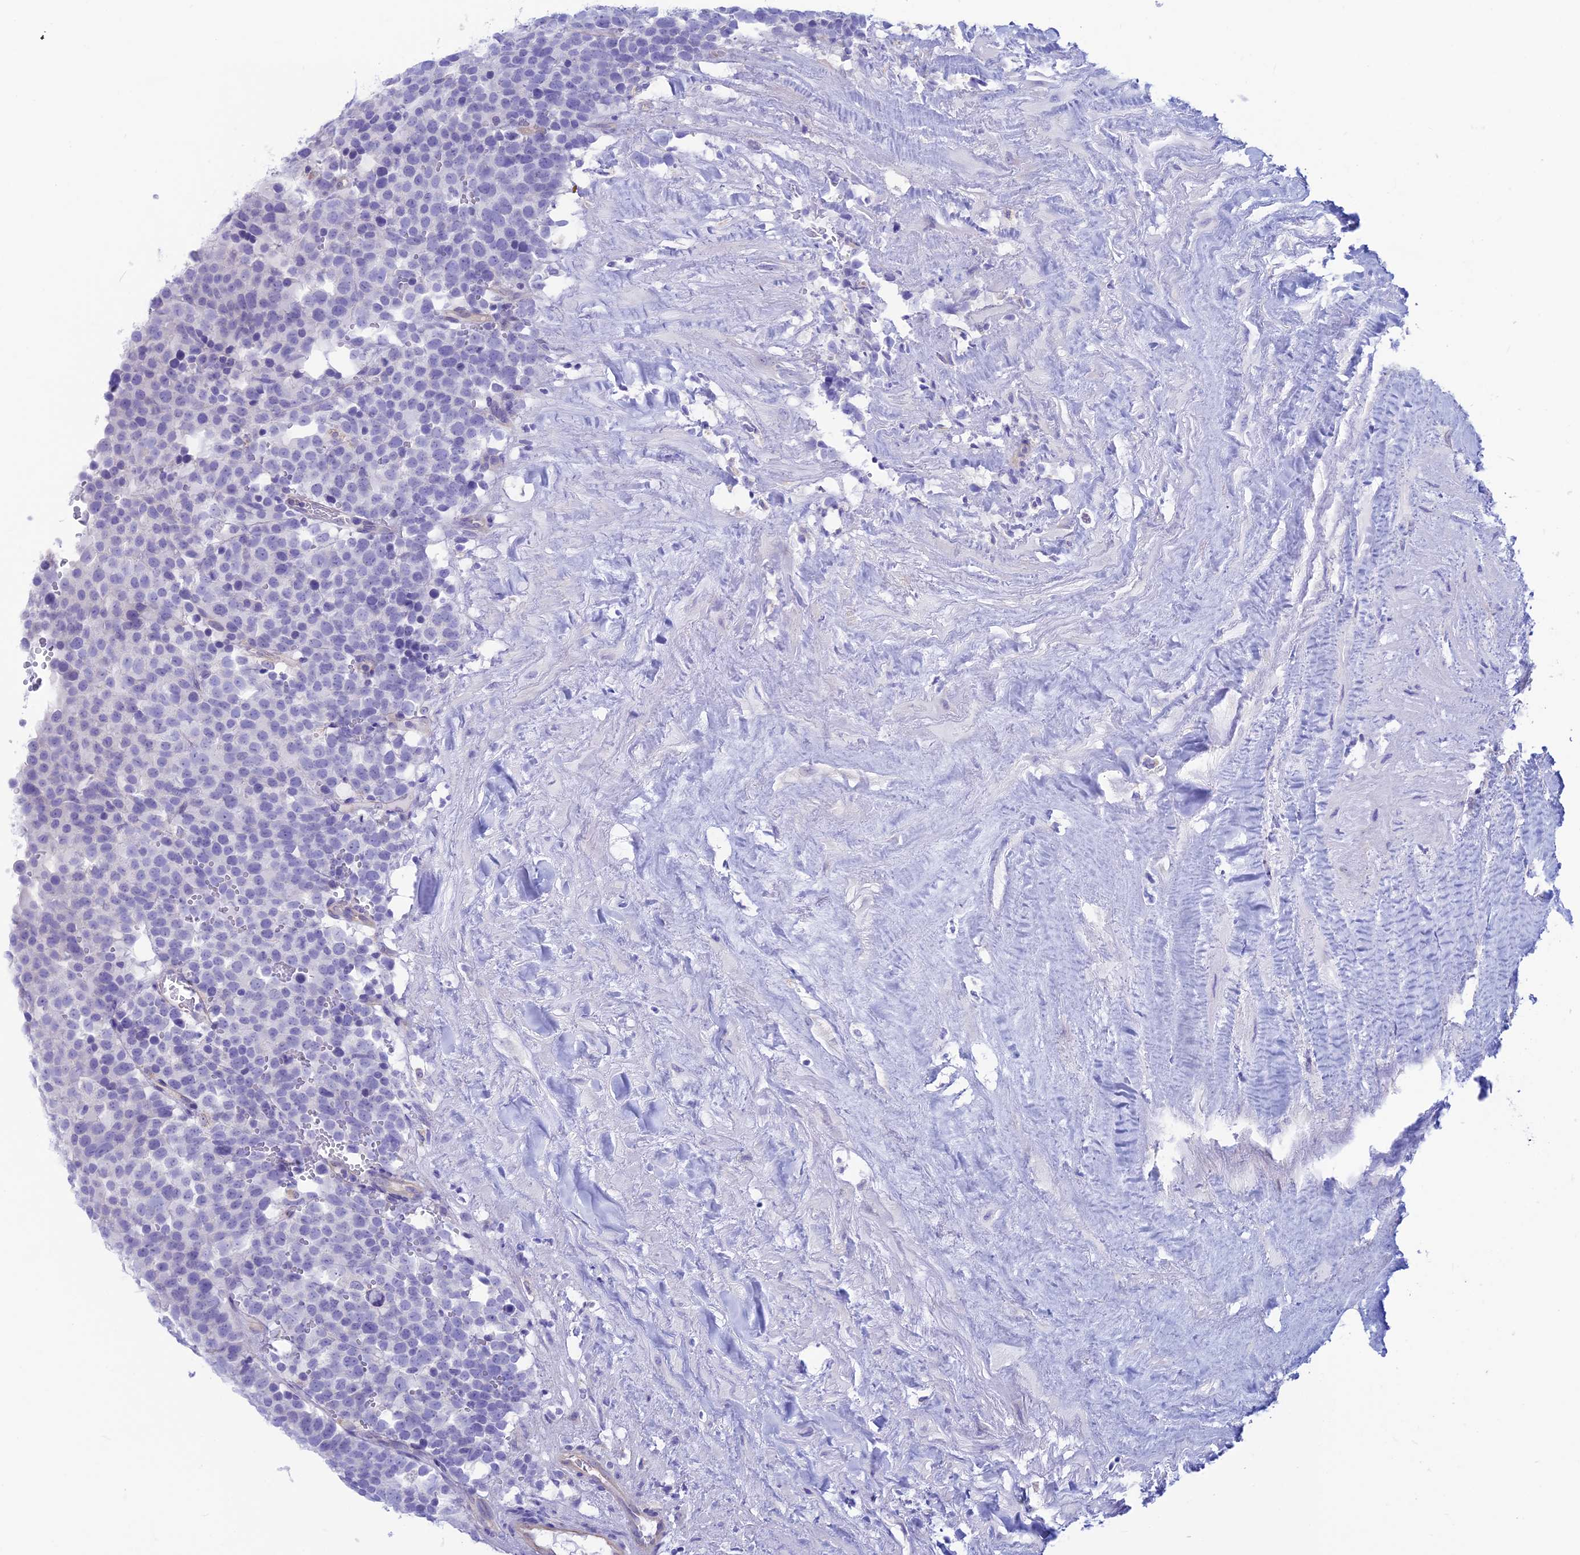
{"staining": {"intensity": "negative", "quantity": "none", "location": "none"}, "tissue": "testis cancer", "cell_type": "Tumor cells", "image_type": "cancer", "snomed": [{"axis": "morphology", "description": "Seminoma, NOS"}, {"axis": "topography", "description": "Testis"}], "caption": "Tumor cells show no significant staining in testis cancer (seminoma). Nuclei are stained in blue.", "gene": "GNGT2", "patient": {"sex": "male", "age": 71}}